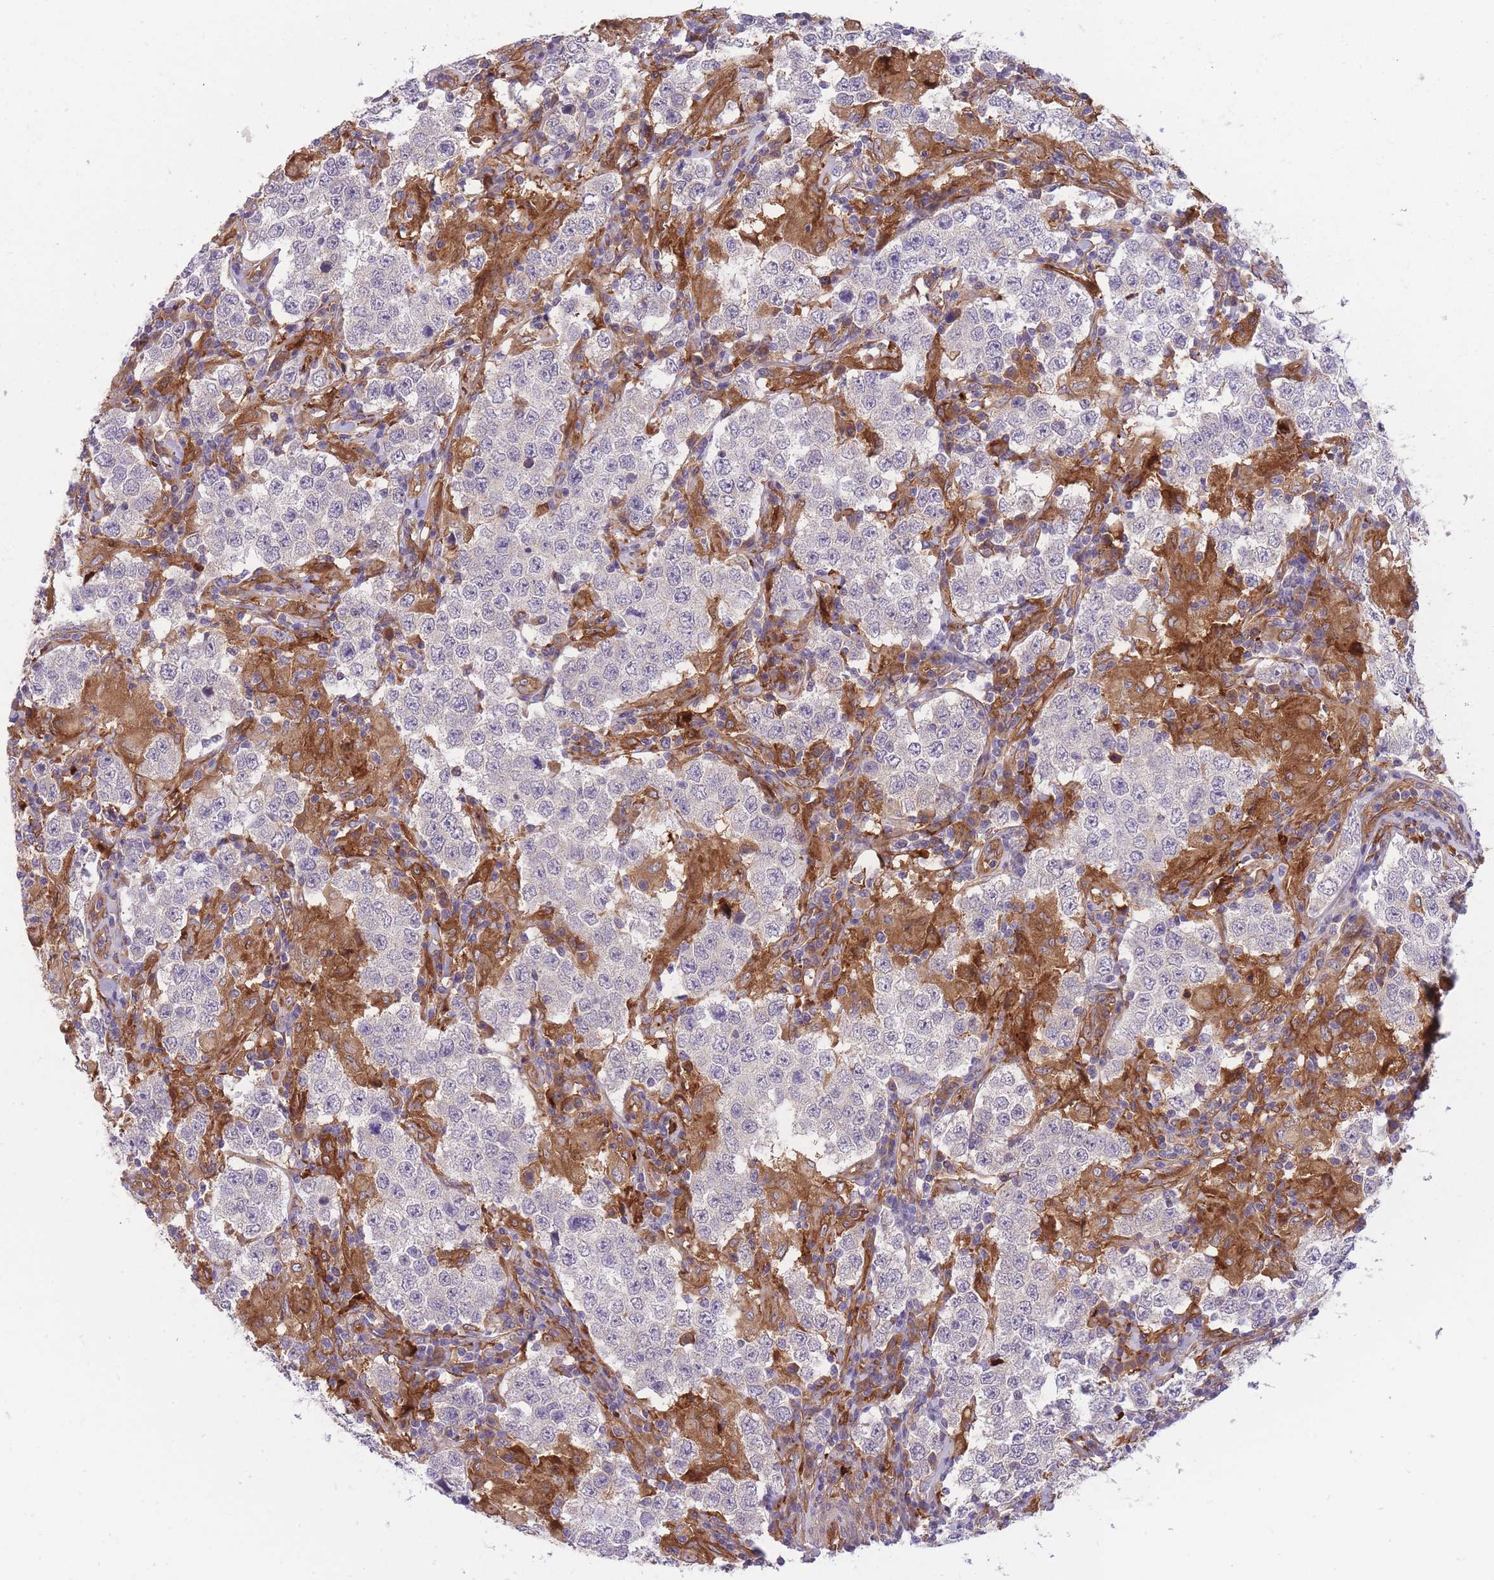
{"staining": {"intensity": "negative", "quantity": "none", "location": "none"}, "tissue": "testis cancer", "cell_type": "Tumor cells", "image_type": "cancer", "snomed": [{"axis": "morphology", "description": "Seminoma, NOS"}, {"axis": "morphology", "description": "Carcinoma, Embryonal, NOS"}, {"axis": "topography", "description": "Testis"}], "caption": "Histopathology image shows no protein positivity in tumor cells of testis cancer (embryonal carcinoma) tissue.", "gene": "CRYGN", "patient": {"sex": "male", "age": 41}}